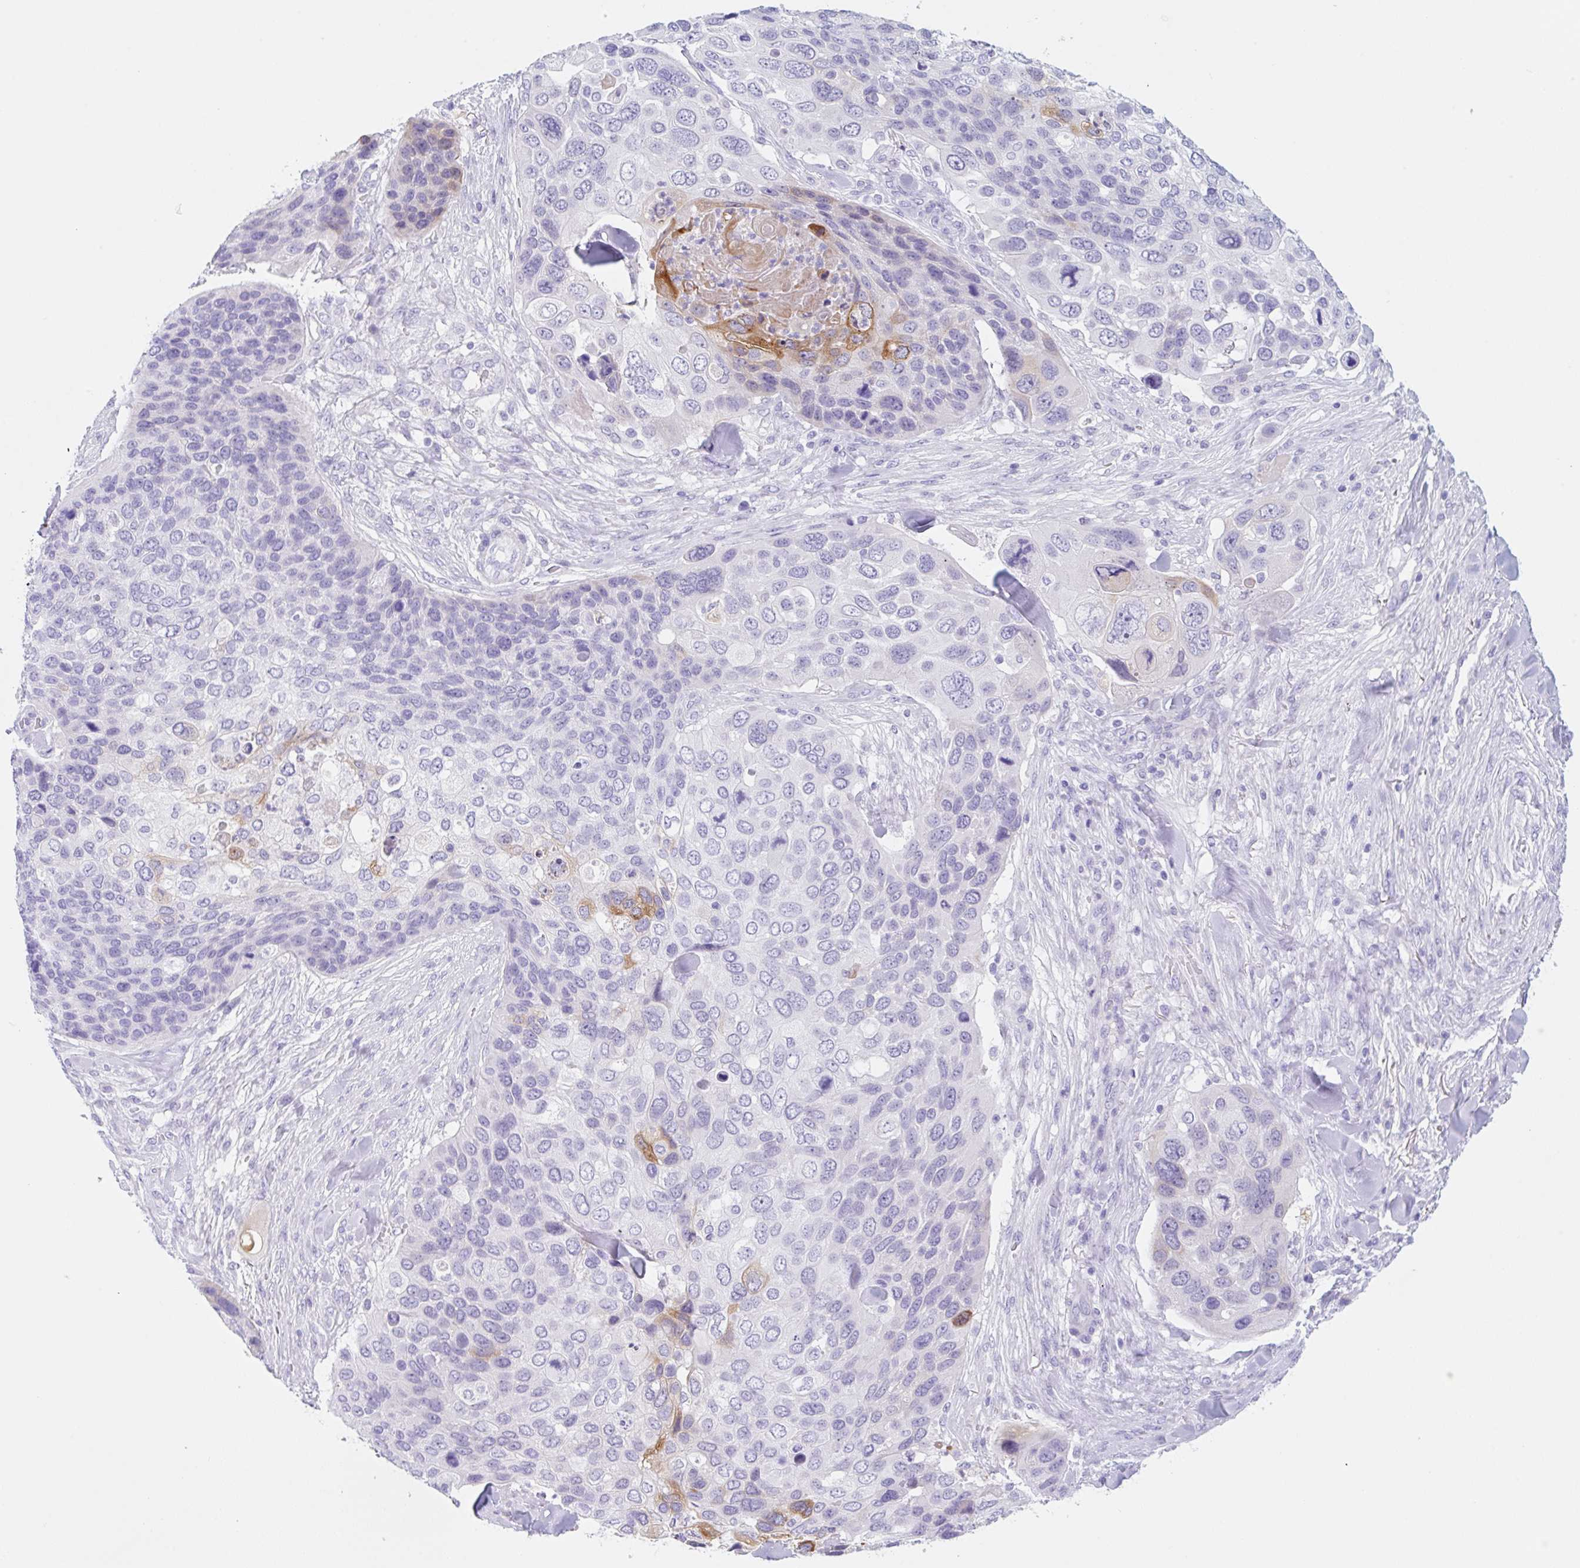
{"staining": {"intensity": "moderate", "quantity": "<25%", "location": "cytoplasmic/membranous"}, "tissue": "skin cancer", "cell_type": "Tumor cells", "image_type": "cancer", "snomed": [{"axis": "morphology", "description": "Basal cell carcinoma"}, {"axis": "topography", "description": "Skin"}], "caption": "About <25% of tumor cells in human skin basal cell carcinoma display moderate cytoplasmic/membranous protein expression as visualized by brown immunohistochemical staining.", "gene": "KLK8", "patient": {"sex": "female", "age": 74}}